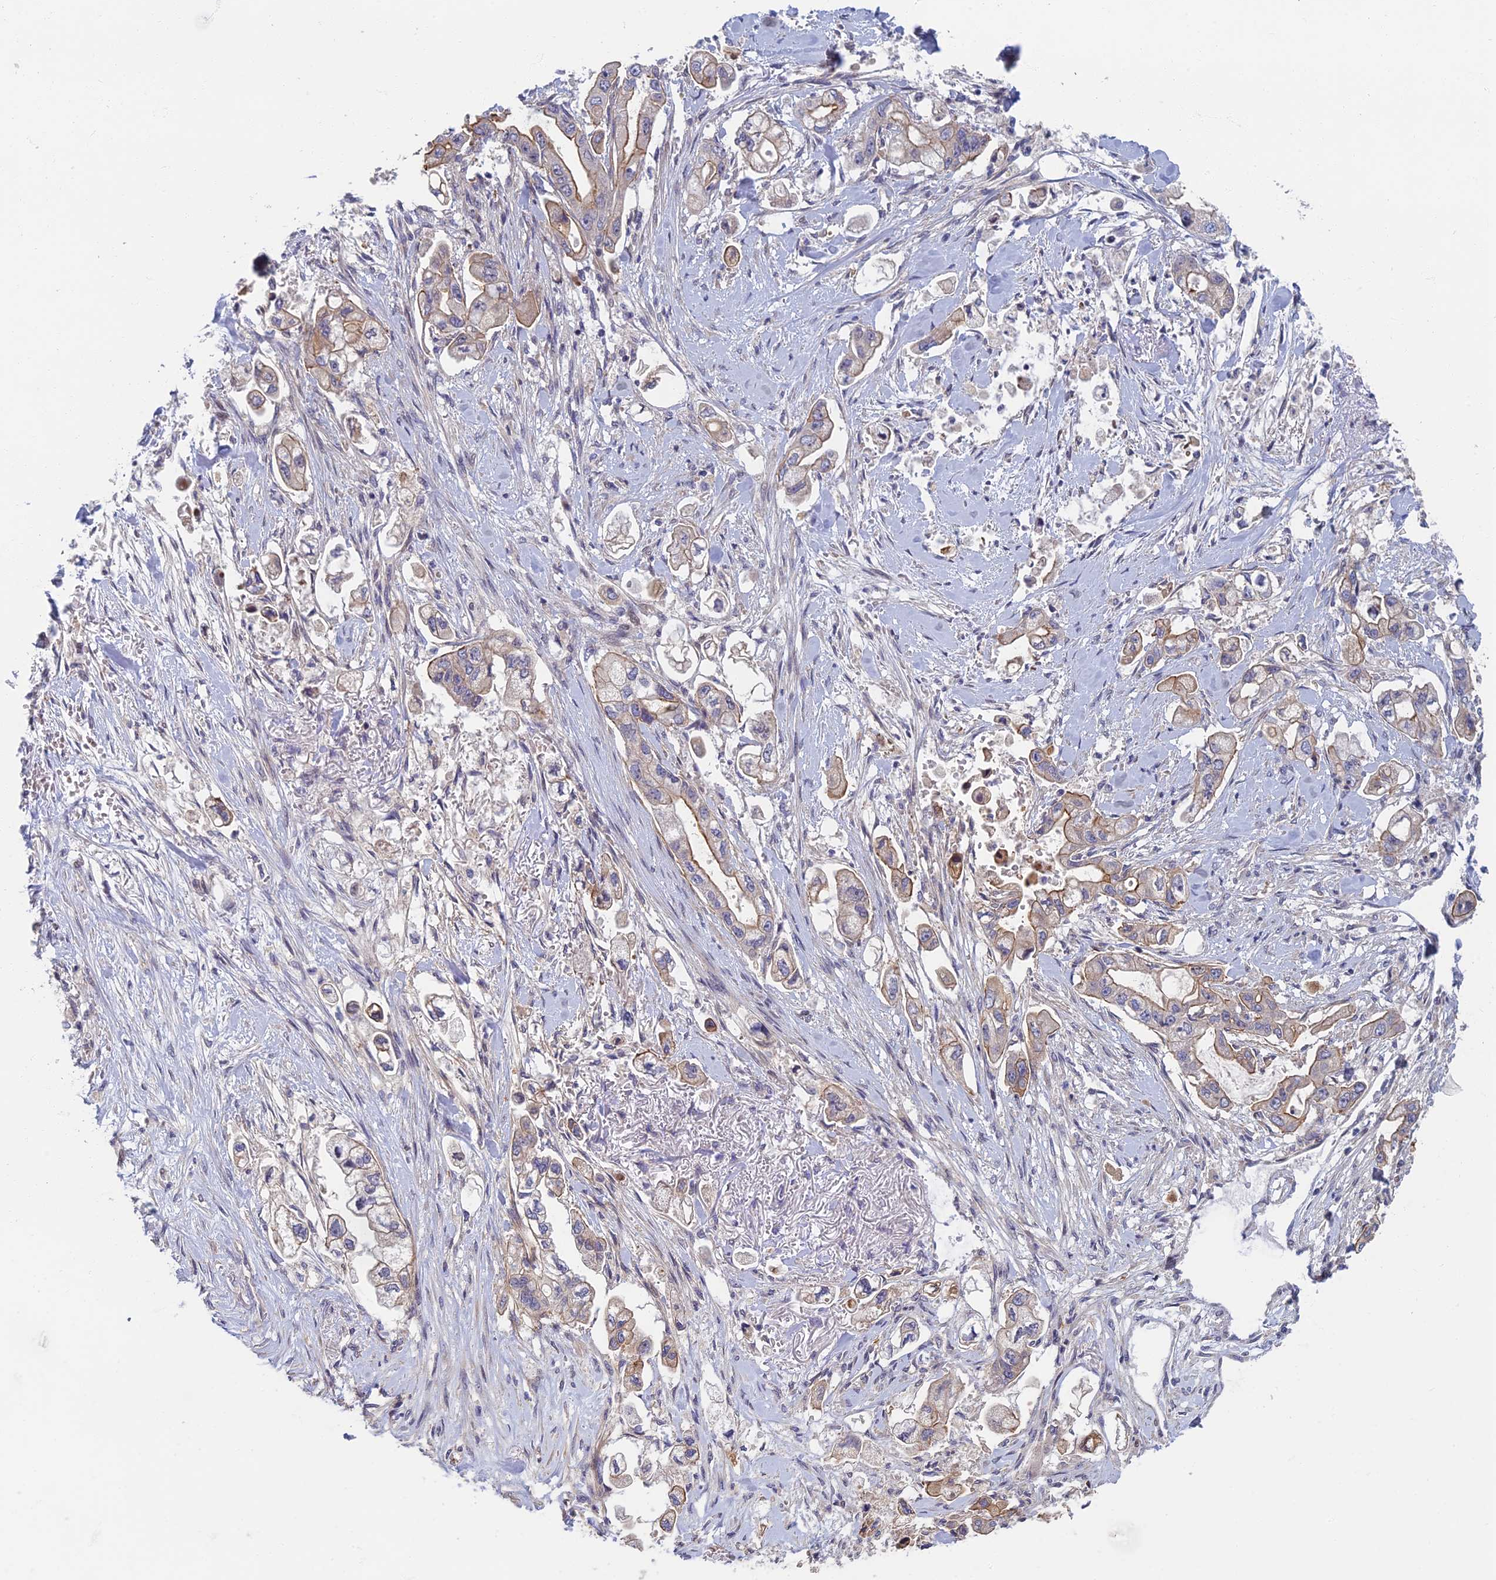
{"staining": {"intensity": "moderate", "quantity": "<25%", "location": "cytoplasmic/membranous"}, "tissue": "stomach cancer", "cell_type": "Tumor cells", "image_type": "cancer", "snomed": [{"axis": "morphology", "description": "Adenocarcinoma, NOS"}, {"axis": "topography", "description": "Stomach"}], "caption": "Protein staining exhibits moderate cytoplasmic/membranous staining in approximately <25% of tumor cells in stomach cancer. (DAB (3,3'-diaminobenzidine) IHC with brightfield microscopy, high magnification).", "gene": "RHBDL2", "patient": {"sex": "male", "age": 62}}